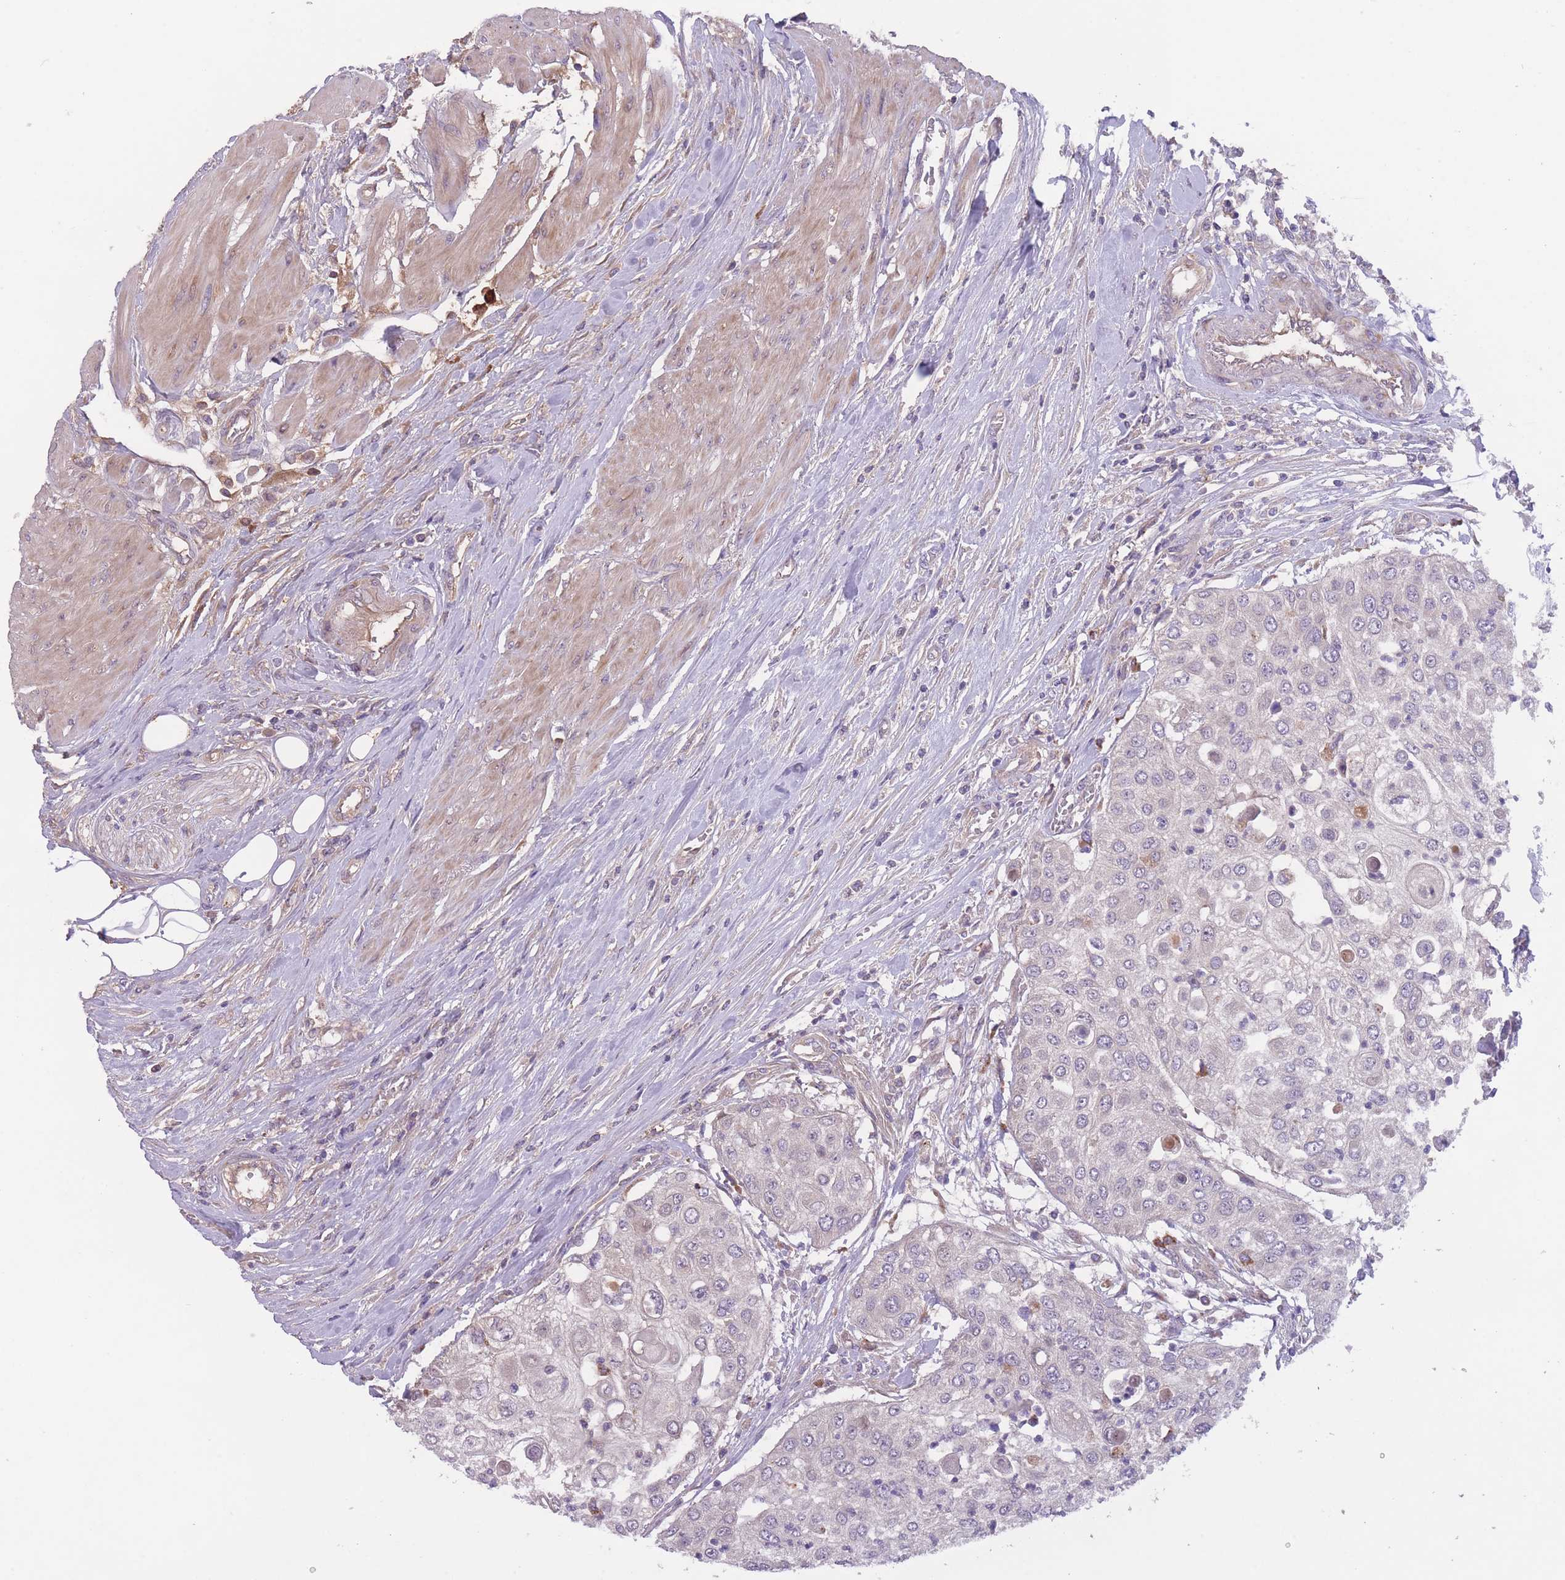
{"staining": {"intensity": "negative", "quantity": "none", "location": "none"}, "tissue": "urothelial cancer", "cell_type": "Tumor cells", "image_type": "cancer", "snomed": [{"axis": "morphology", "description": "Urothelial carcinoma, High grade"}, {"axis": "topography", "description": "Urinary bladder"}], "caption": "The photomicrograph exhibits no staining of tumor cells in high-grade urothelial carcinoma.", "gene": "ITPKC", "patient": {"sex": "female", "age": 79}}